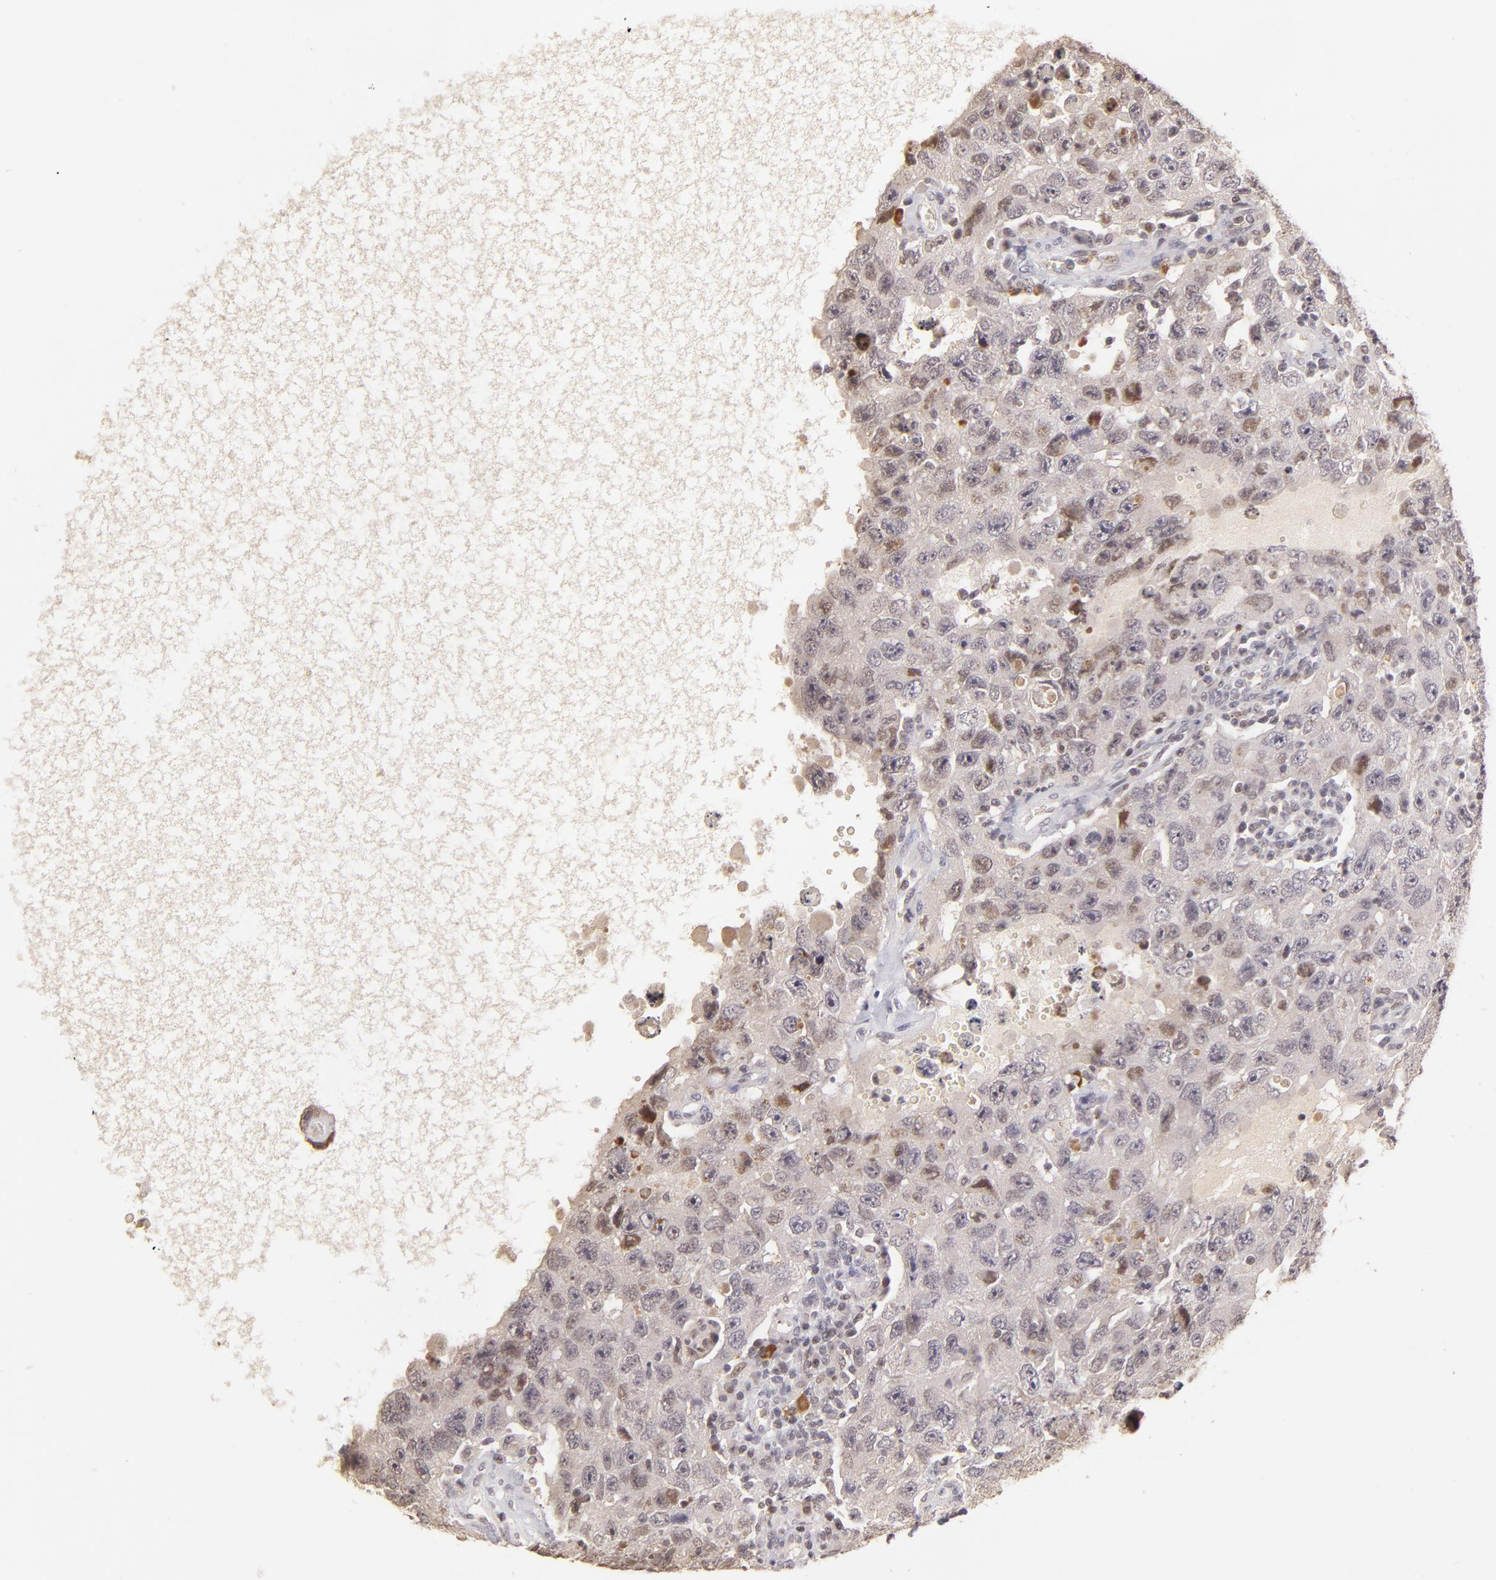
{"staining": {"intensity": "weak", "quantity": "<25%", "location": "nuclear"}, "tissue": "testis cancer", "cell_type": "Tumor cells", "image_type": "cancer", "snomed": [{"axis": "morphology", "description": "Carcinoma, Embryonal, NOS"}, {"axis": "topography", "description": "Testis"}], "caption": "The immunohistochemistry micrograph has no significant expression in tumor cells of testis cancer tissue.", "gene": "RARB", "patient": {"sex": "male", "age": 26}}